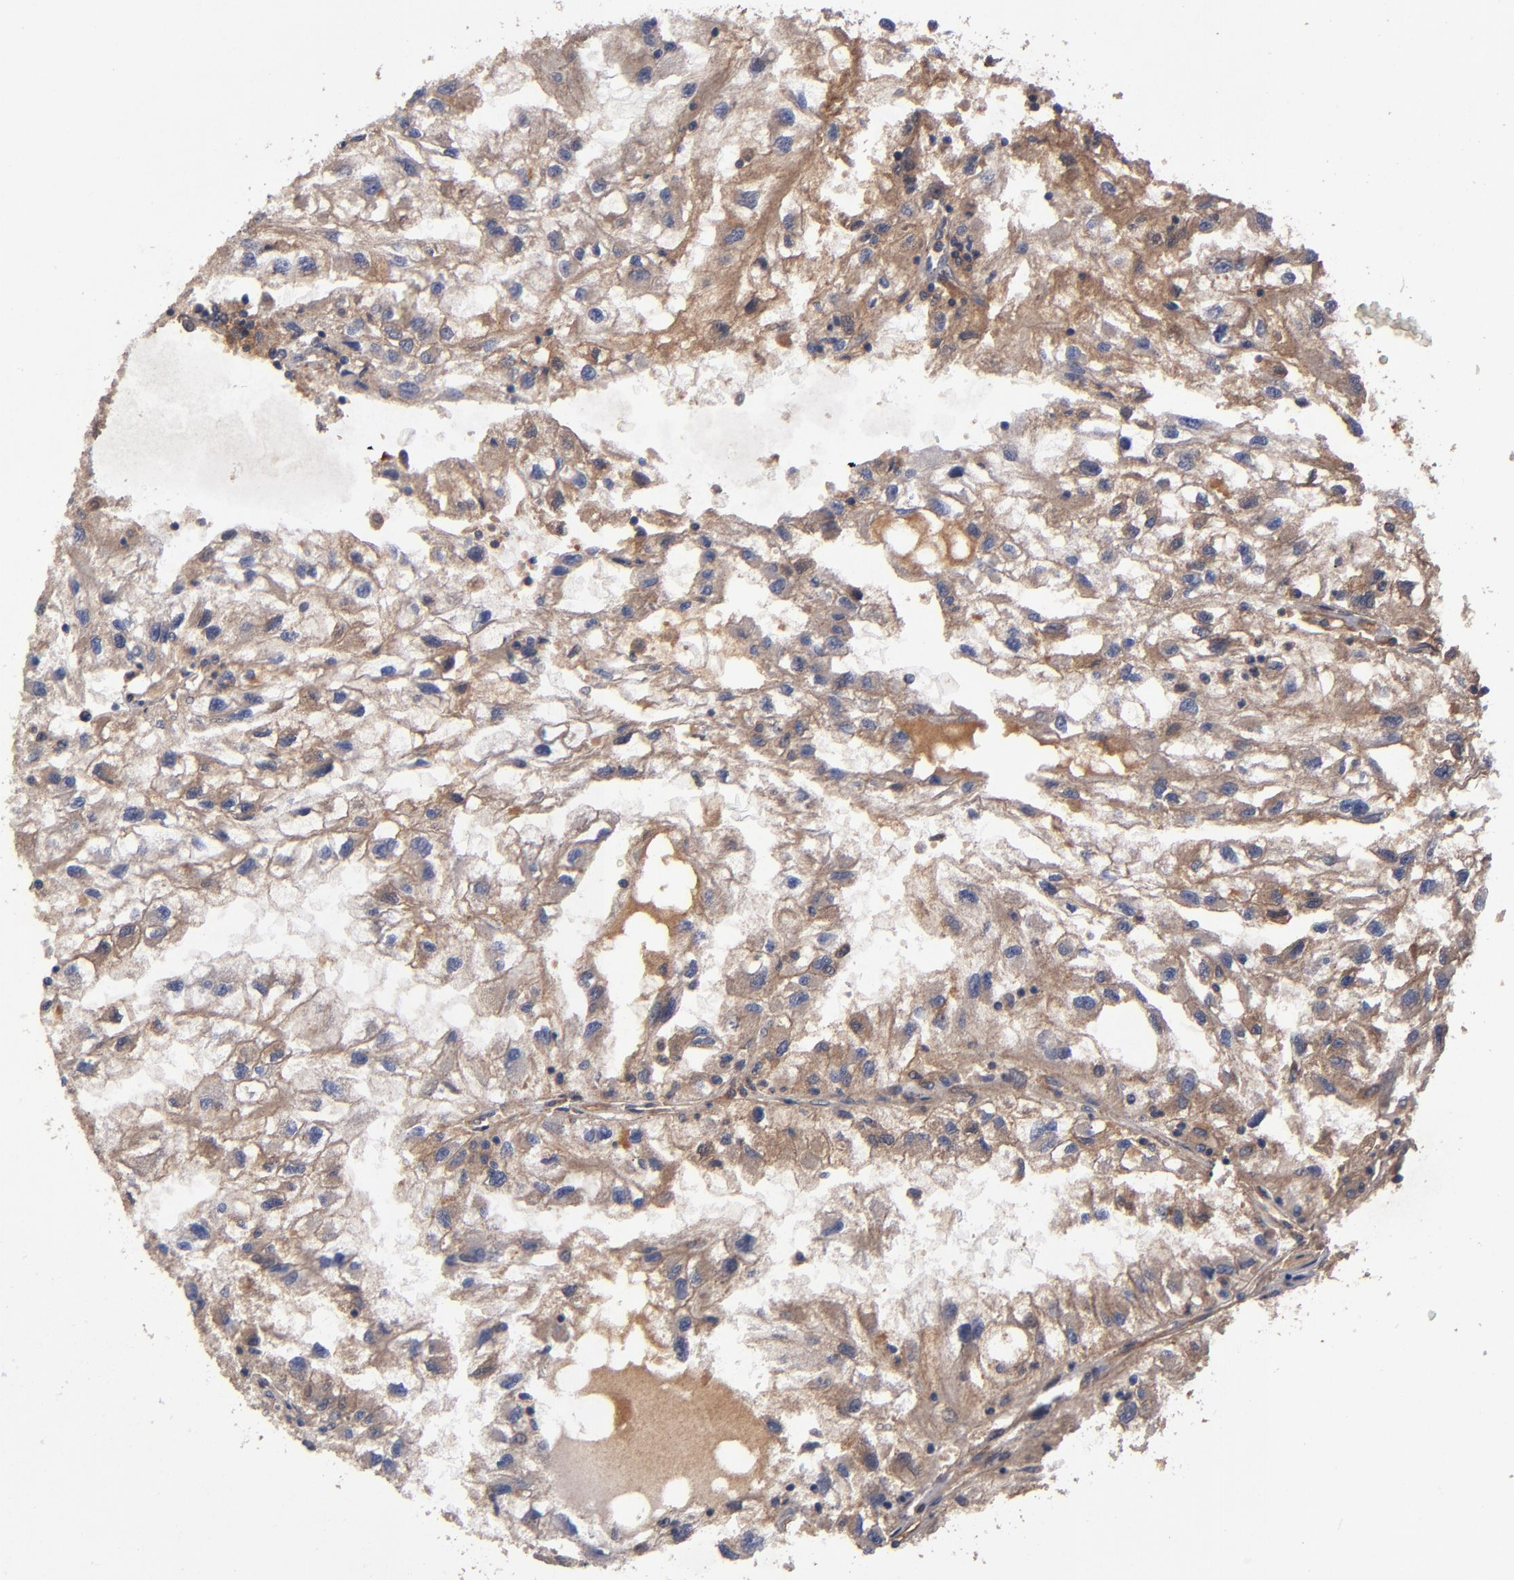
{"staining": {"intensity": "moderate", "quantity": ">75%", "location": "cytoplasmic/membranous"}, "tissue": "renal cancer", "cell_type": "Tumor cells", "image_type": "cancer", "snomed": [{"axis": "morphology", "description": "Normal tissue, NOS"}, {"axis": "morphology", "description": "Adenocarcinoma, NOS"}, {"axis": "topography", "description": "Kidney"}], "caption": "Tumor cells reveal medium levels of moderate cytoplasmic/membranous staining in approximately >75% of cells in human renal cancer.", "gene": "BDKRB1", "patient": {"sex": "male", "age": 71}}